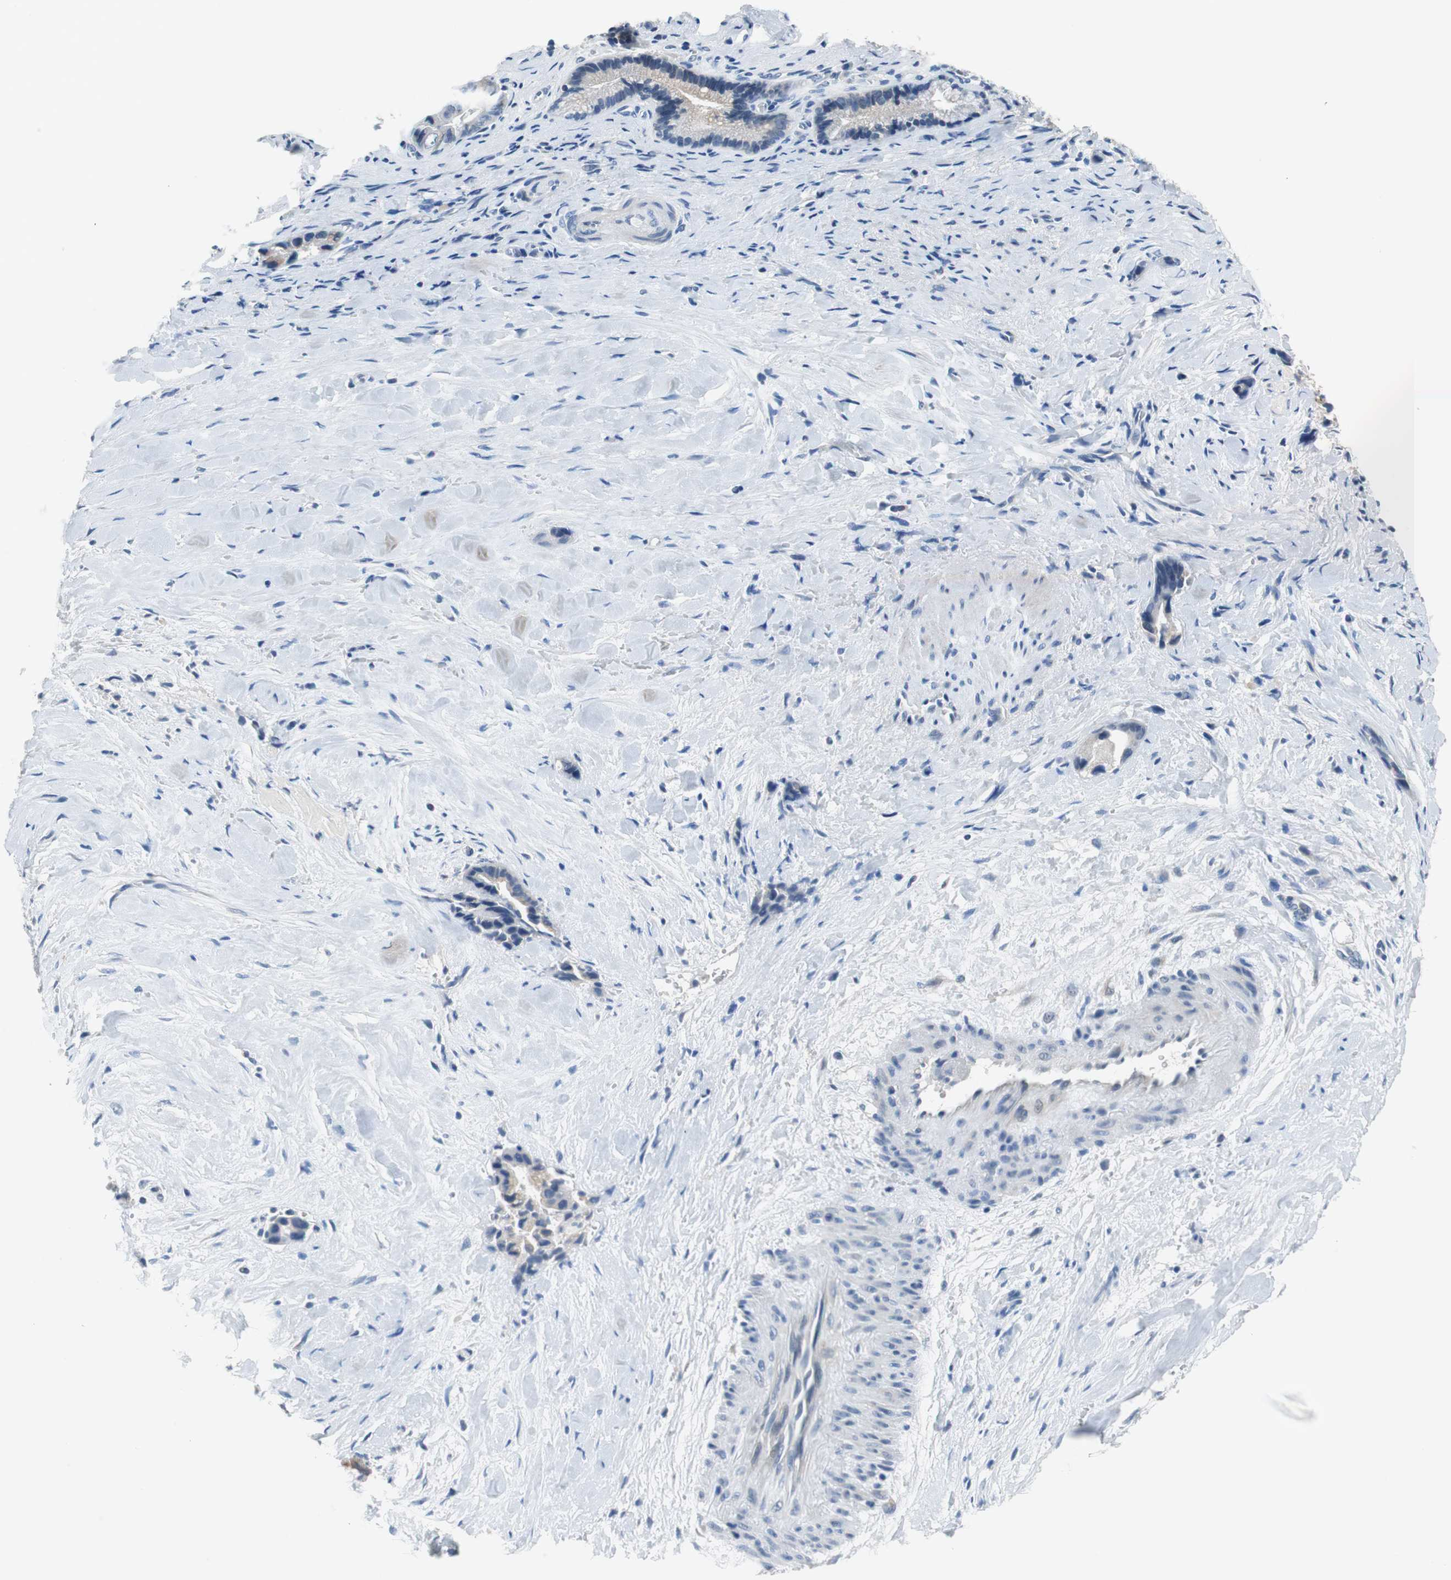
{"staining": {"intensity": "weak", "quantity": "<25%", "location": "cytoplasmic/membranous"}, "tissue": "liver cancer", "cell_type": "Tumor cells", "image_type": "cancer", "snomed": [{"axis": "morphology", "description": "Cholangiocarcinoma"}, {"axis": "topography", "description": "Liver"}], "caption": "This histopathology image is of cholangiocarcinoma (liver) stained with immunohistochemistry to label a protein in brown with the nuclei are counter-stained blue. There is no staining in tumor cells.", "gene": "FADS2", "patient": {"sex": "female", "age": 55}}